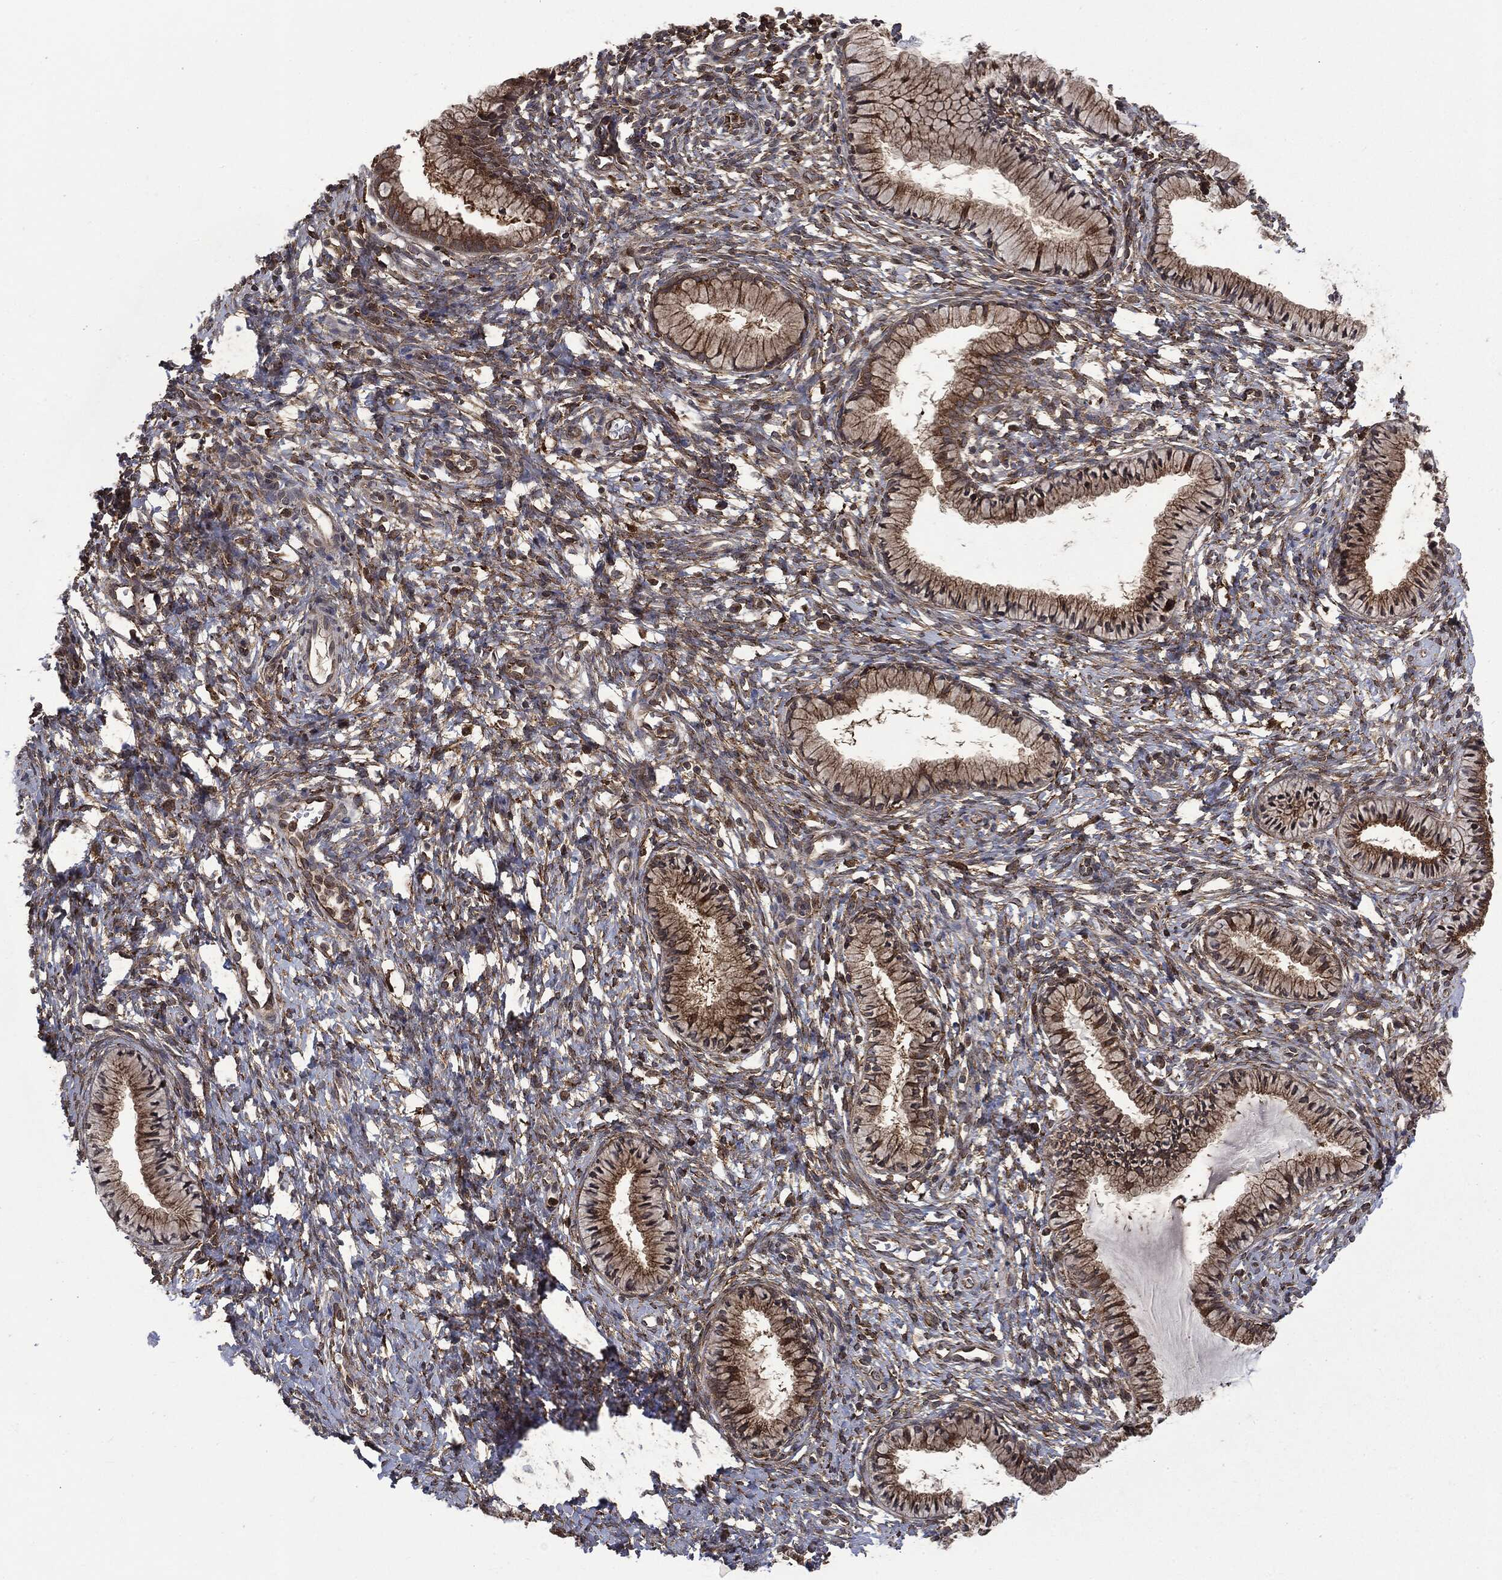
{"staining": {"intensity": "moderate", "quantity": ">75%", "location": "cytoplasmic/membranous"}, "tissue": "cervix", "cell_type": "Glandular cells", "image_type": "normal", "snomed": [{"axis": "morphology", "description": "Normal tissue, NOS"}, {"axis": "topography", "description": "Cervix"}], "caption": "Protein expression analysis of normal cervix demonstrates moderate cytoplasmic/membranous expression in approximately >75% of glandular cells.", "gene": "SNX5", "patient": {"sex": "female", "age": 39}}